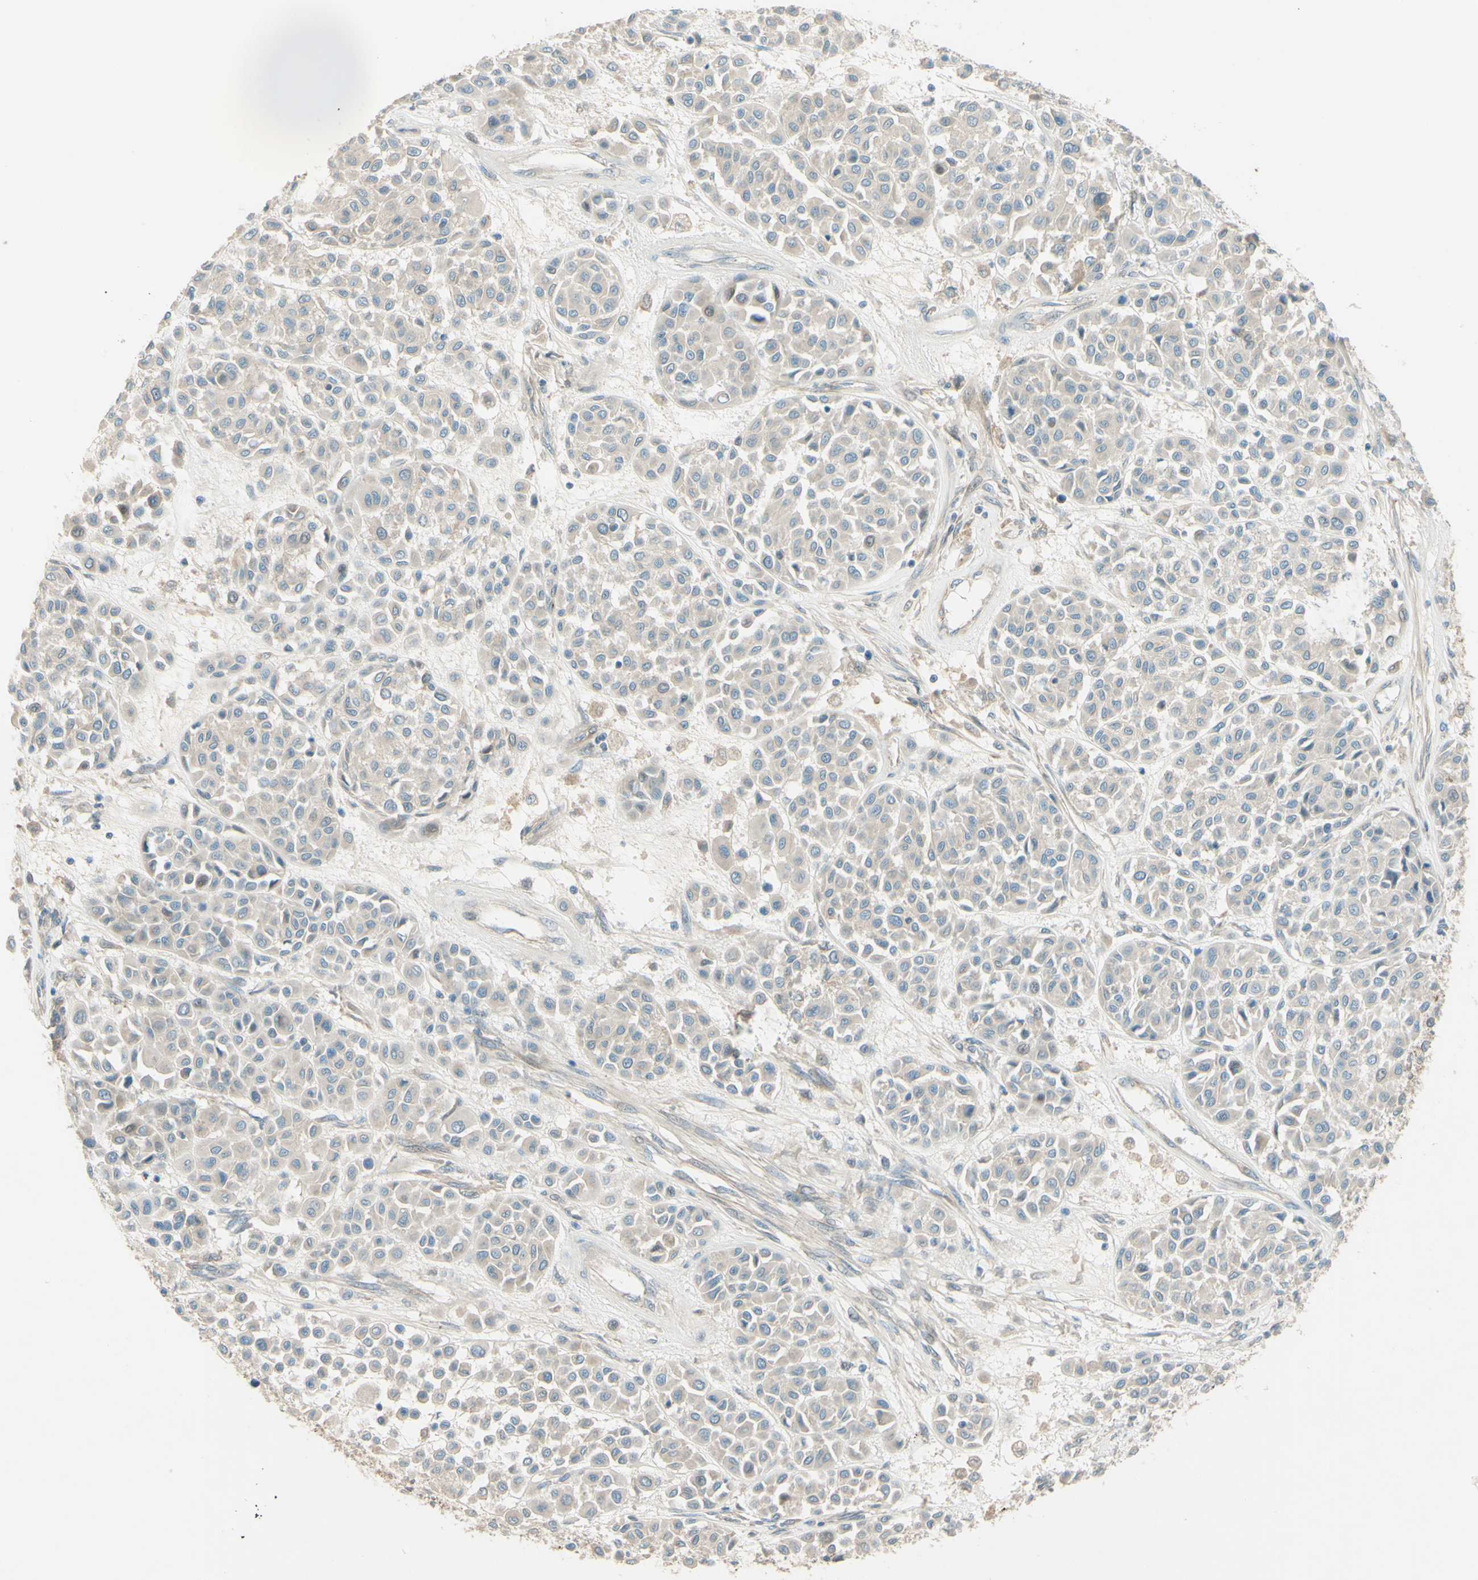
{"staining": {"intensity": "weak", "quantity": ">75%", "location": "cytoplasmic/membranous"}, "tissue": "melanoma", "cell_type": "Tumor cells", "image_type": "cancer", "snomed": [{"axis": "morphology", "description": "Malignant melanoma, Metastatic site"}, {"axis": "topography", "description": "Soft tissue"}], "caption": "Immunohistochemical staining of malignant melanoma (metastatic site) exhibits low levels of weak cytoplasmic/membranous protein positivity in about >75% of tumor cells.", "gene": "ADAM17", "patient": {"sex": "male", "age": 41}}